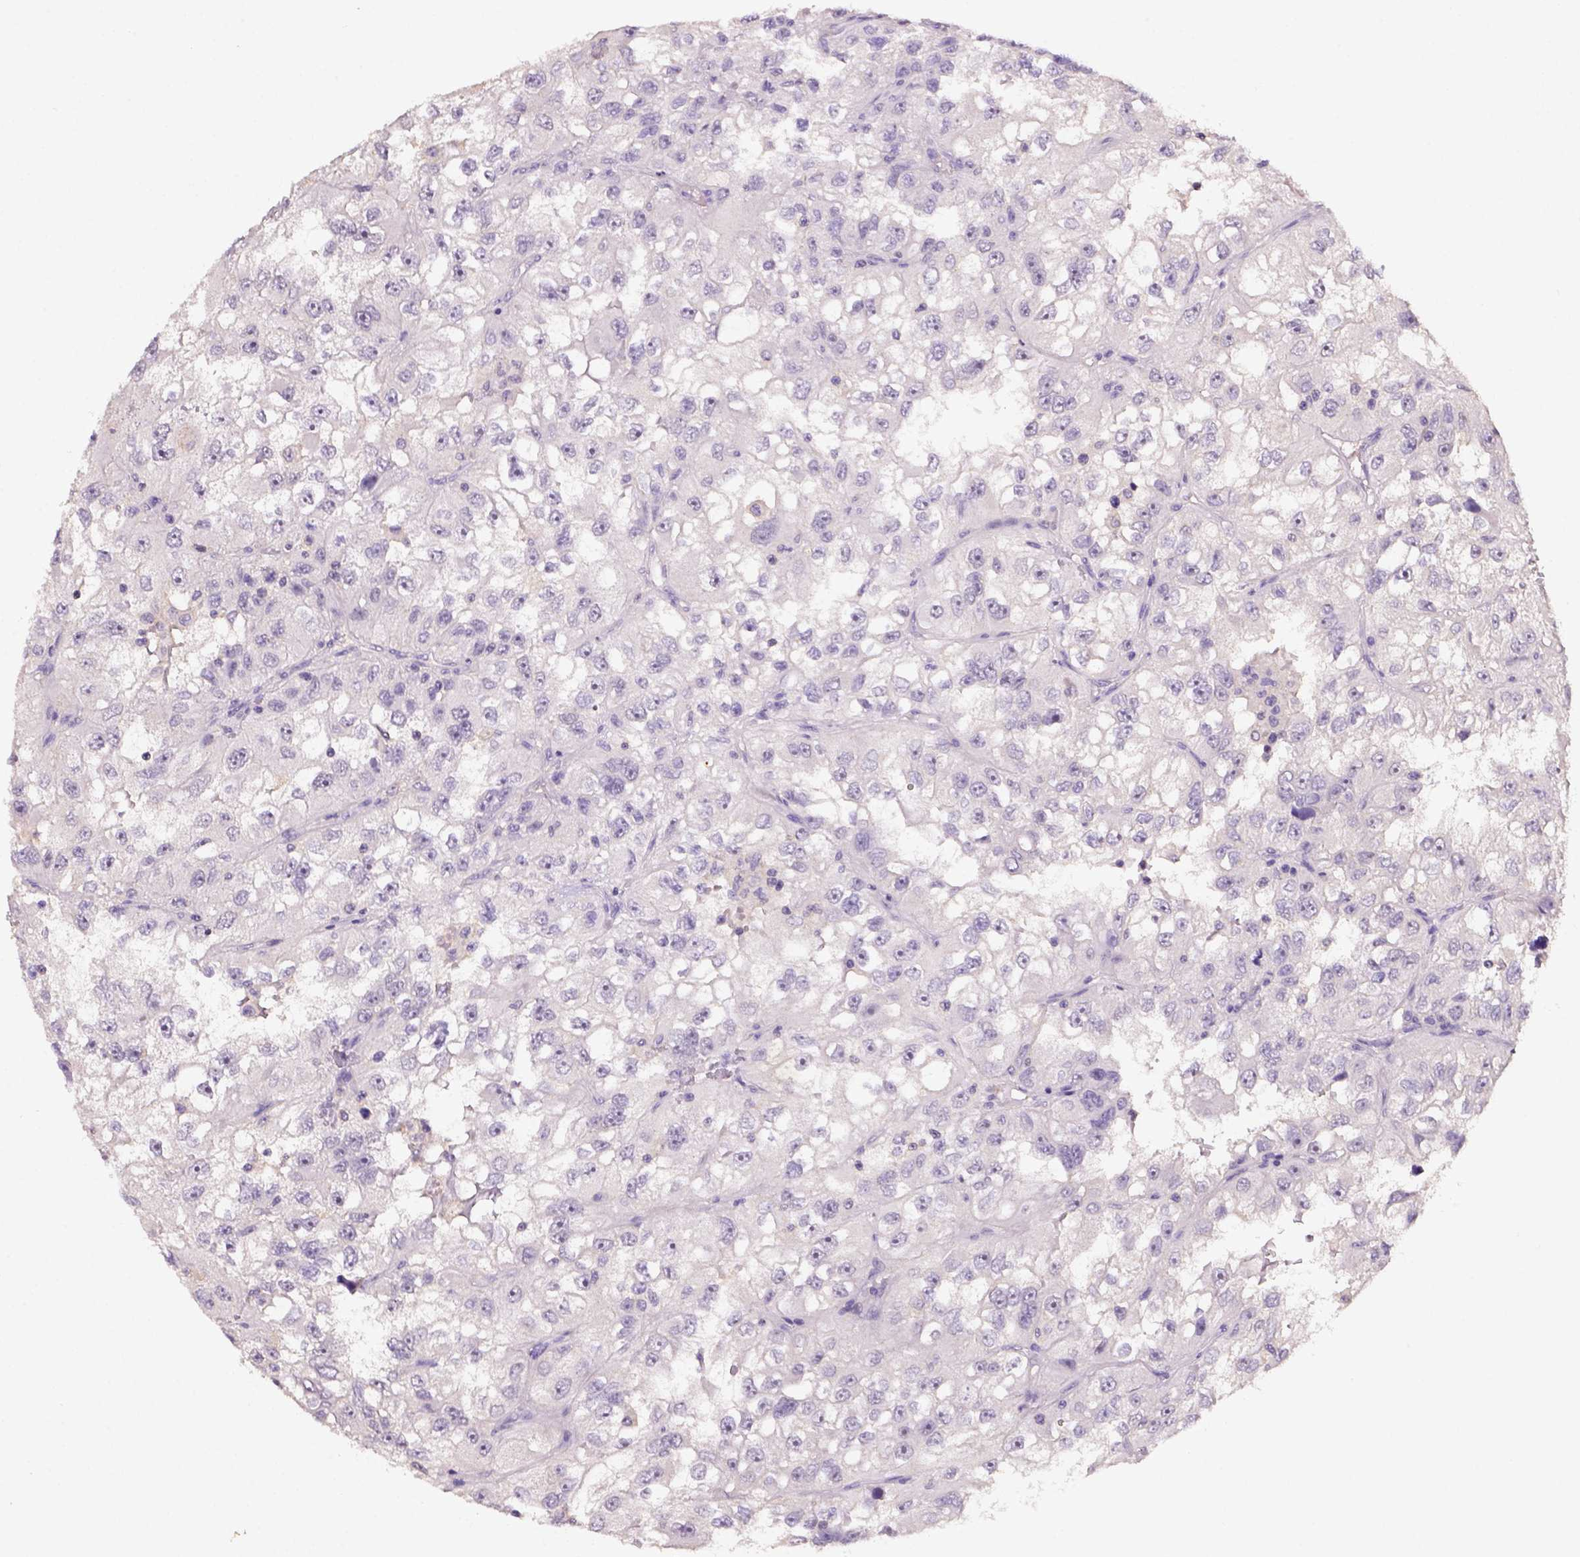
{"staining": {"intensity": "weak", "quantity": "25%-75%", "location": "cytoplasmic/membranous"}, "tissue": "renal cancer", "cell_type": "Tumor cells", "image_type": "cancer", "snomed": [{"axis": "morphology", "description": "Adenocarcinoma, NOS"}, {"axis": "topography", "description": "Kidney"}], "caption": "Immunohistochemistry (IHC) (DAB) staining of human adenocarcinoma (renal) exhibits weak cytoplasmic/membranous protein expression in about 25%-75% of tumor cells.", "gene": "SCML4", "patient": {"sex": "male", "age": 64}}